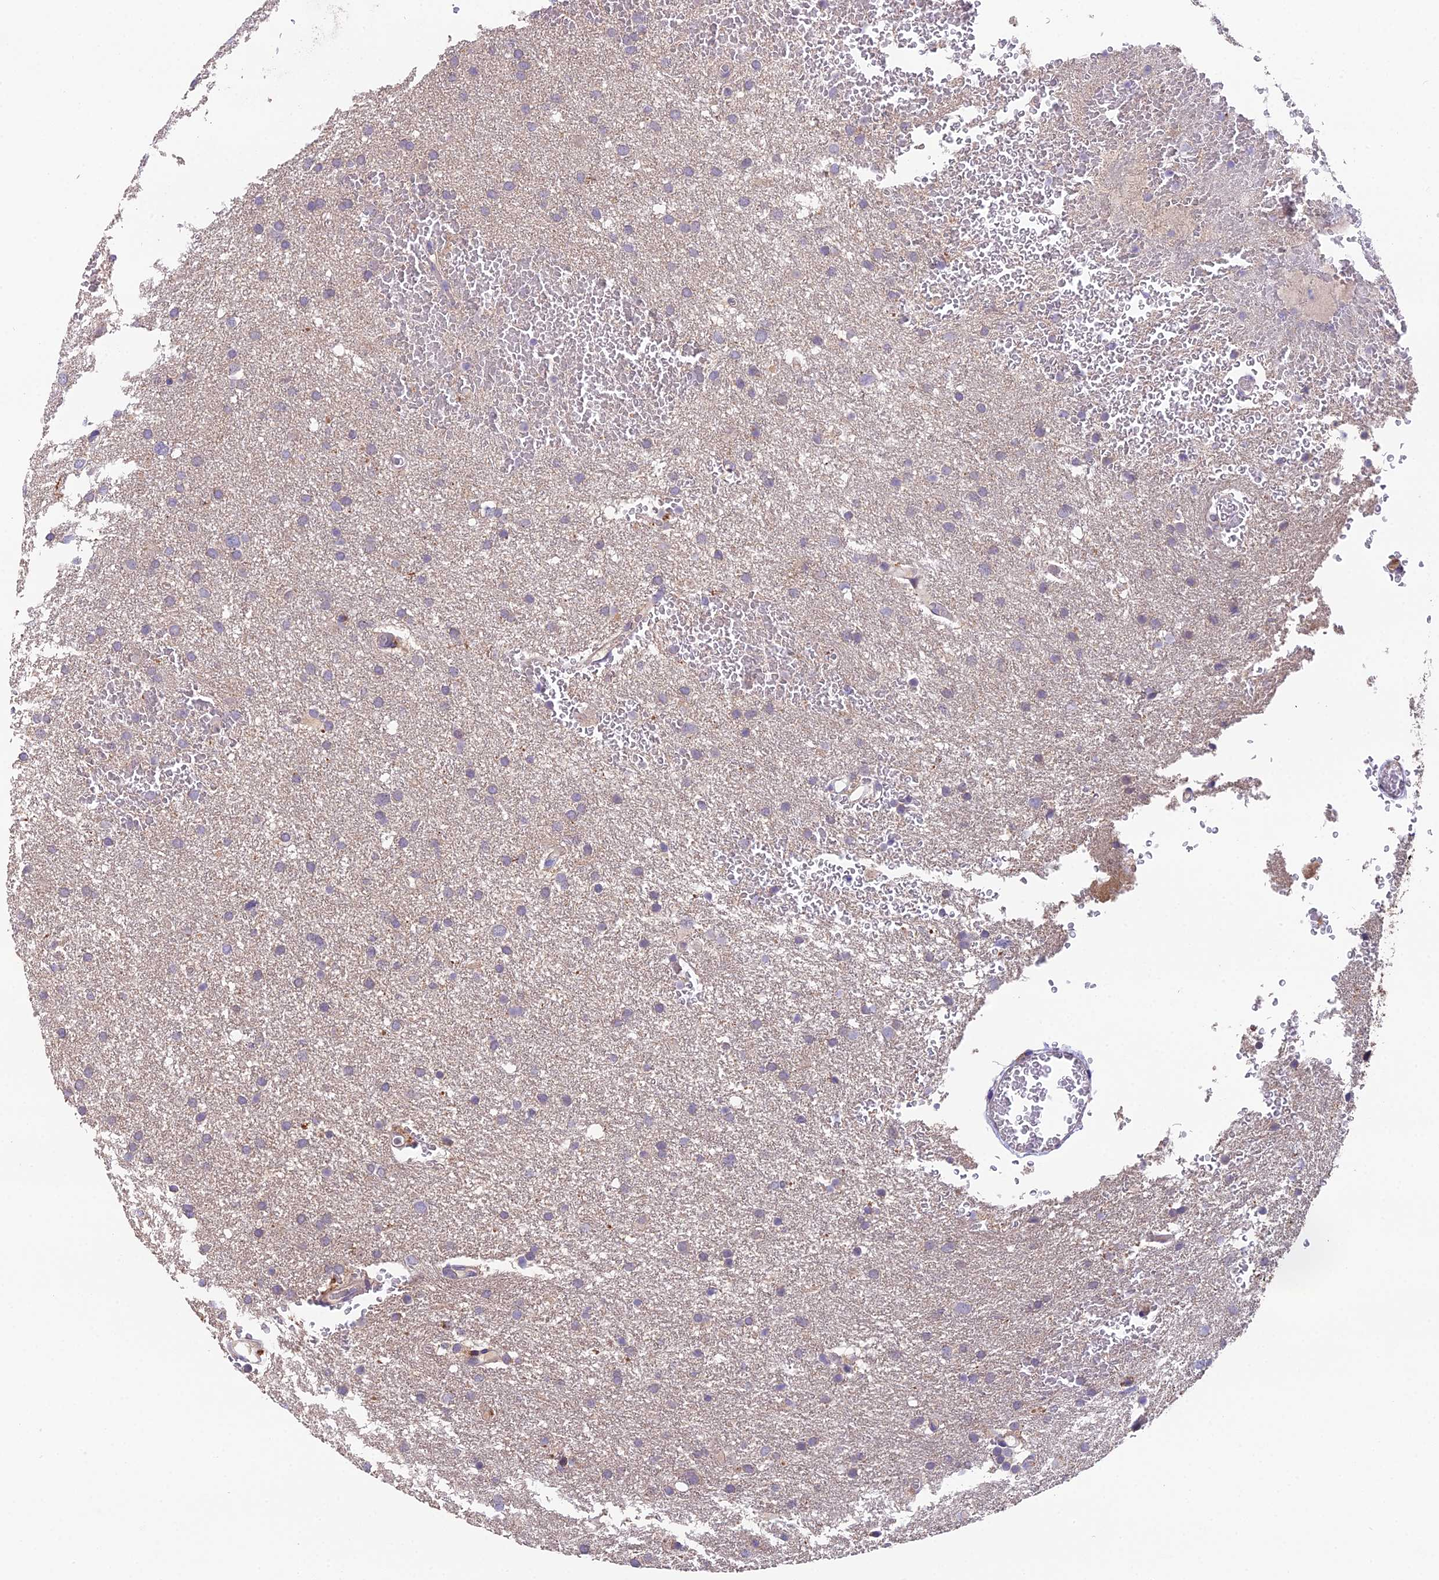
{"staining": {"intensity": "negative", "quantity": "none", "location": "none"}, "tissue": "glioma", "cell_type": "Tumor cells", "image_type": "cancer", "snomed": [{"axis": "morphology", "description": "Glioma, malignant, High grade"}, {"axis": "topography", "description": "Cerebral cortex"}], "caption": "Glioma stained for a protein using immunohistochemistry (IHC) shows no expression tumor cells.", "gene": "PUS10", "patient": {"sex": "female", "age": 36}}